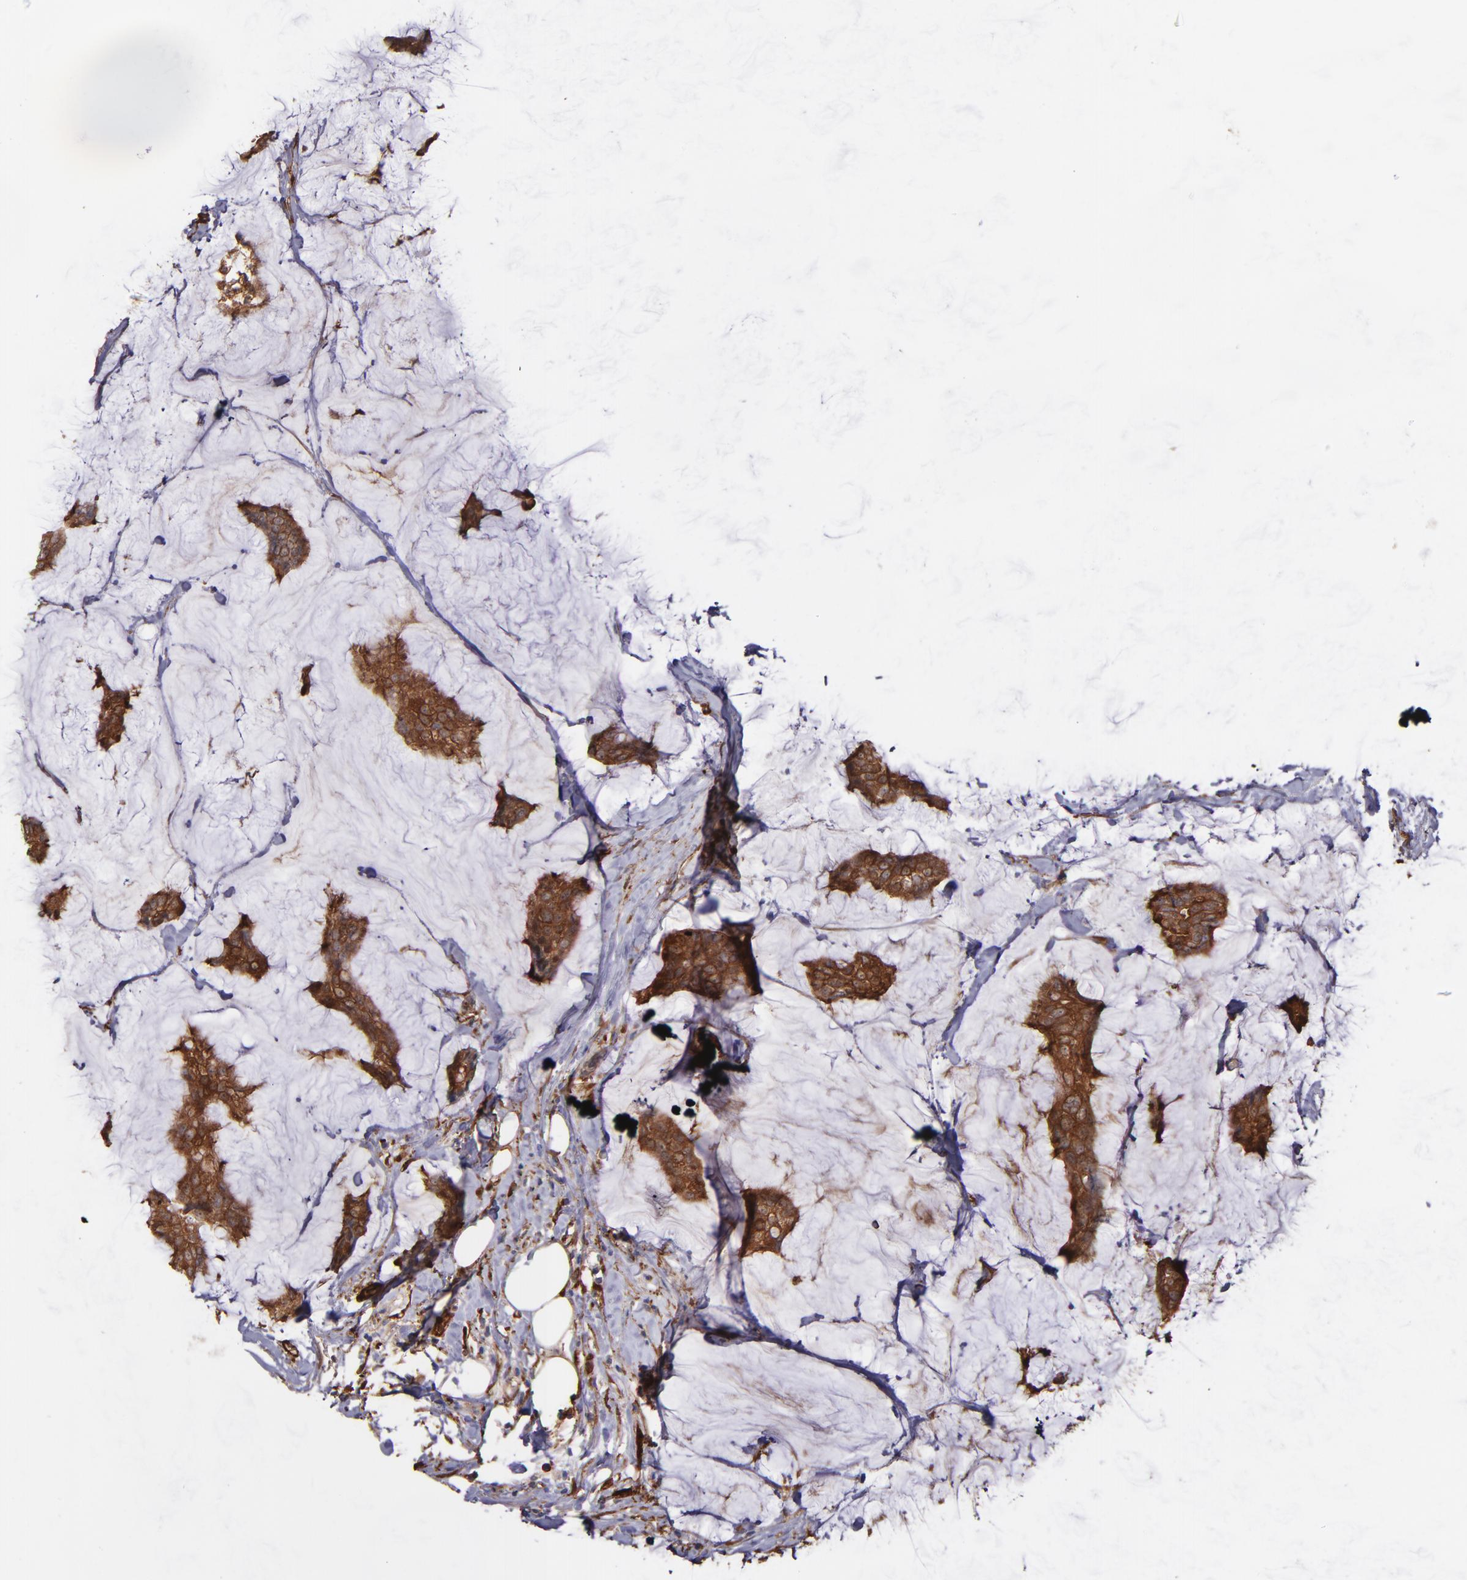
{"staining": {"intensity": "strong", "quantity": ">75%", "location": "cytoplasmic/membranous"}, "tissue": "breast cancer", "cell_type": "Tumor cells", "image_type": "cancer", "snomed": [{"axis": "morphology", "description": "Duct carcinoma"}, {"axis": "topography", "description": "Breast"}], "caption": "The immunohistochemical stain shows strong cytoplasmic/membranous positivity in tumor cells of infiltrating ductal carcinoma (breast) tissue. The protein is stained brown, and the nuclei are stained in blue (DAB (3,3'-diaminobenzidine) IHC with brightfield microscopy, high magnification).", "gene": "VCL", "patient": {"sex": "female", "age": 93}}